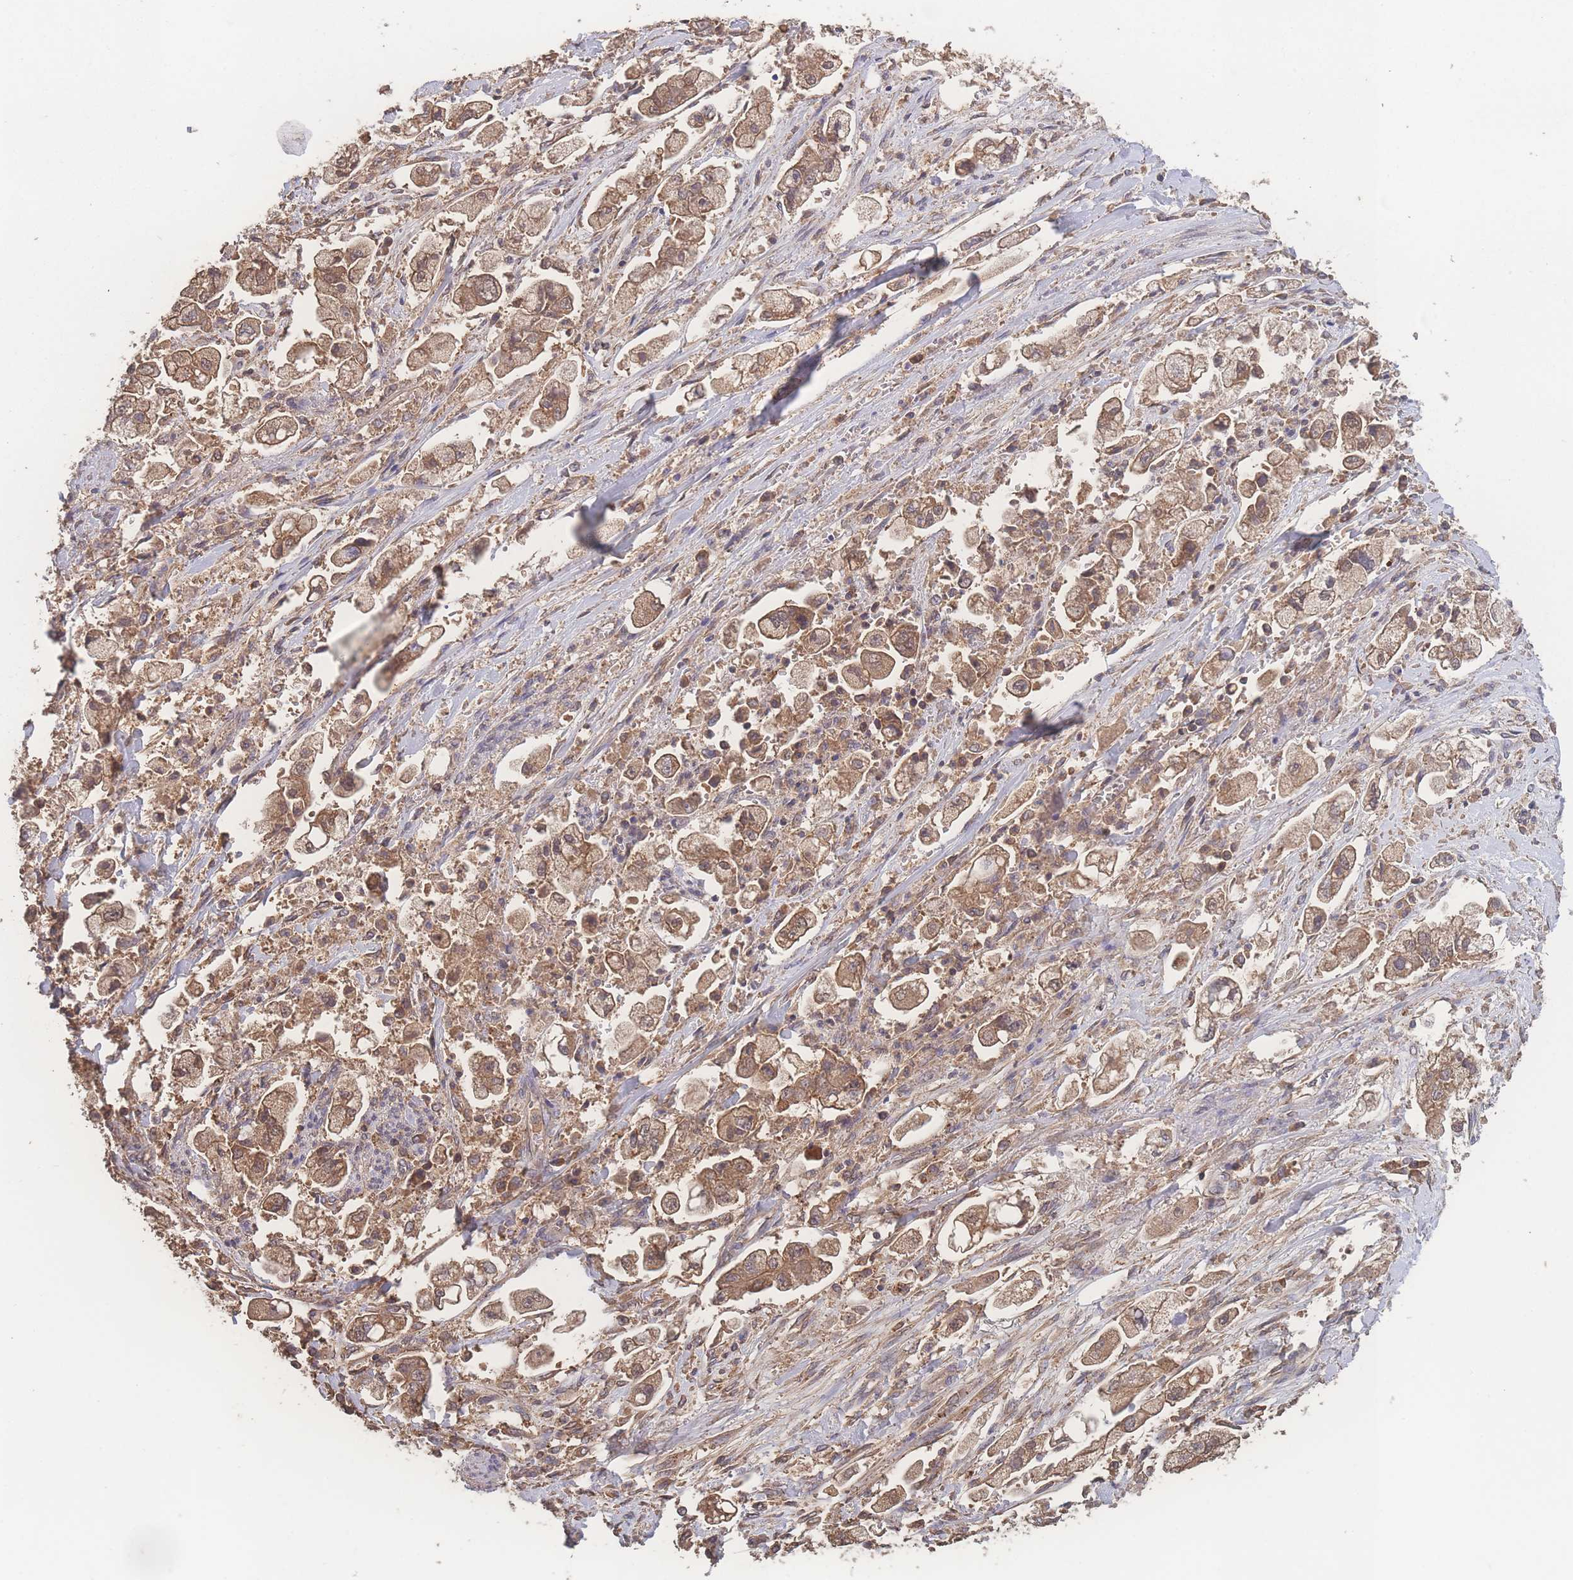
{"staining": {"intensity": "moderate", "quantity": ">75%", "location": "cytoplasmic/membranous"}, "tissue": "stomach cancer", "cell_type": "Tumor cells", "image_type": "cancer", "snomed": [{"axis": "morphology", "description": "Adenocarcinoma, NOS"}, {"axis": "topography", "description": "Stomach"}], "caption": "A high-resolution histopathology image shows immunohistochemistry staining of adenocarcinoma (stomach), which exhibits moderate cytoplasmic/membranous expression in approximately >75% of tumor cells. The staining was performed using DAB (3,3'-diaminobenzidine) to visualize the protein expression in brown, while the nuclei were stained in blue with hematoxylin (Magnification: 20x).", "gene": "ATXN10", "patient": {"sex": "male", "age": 62}}